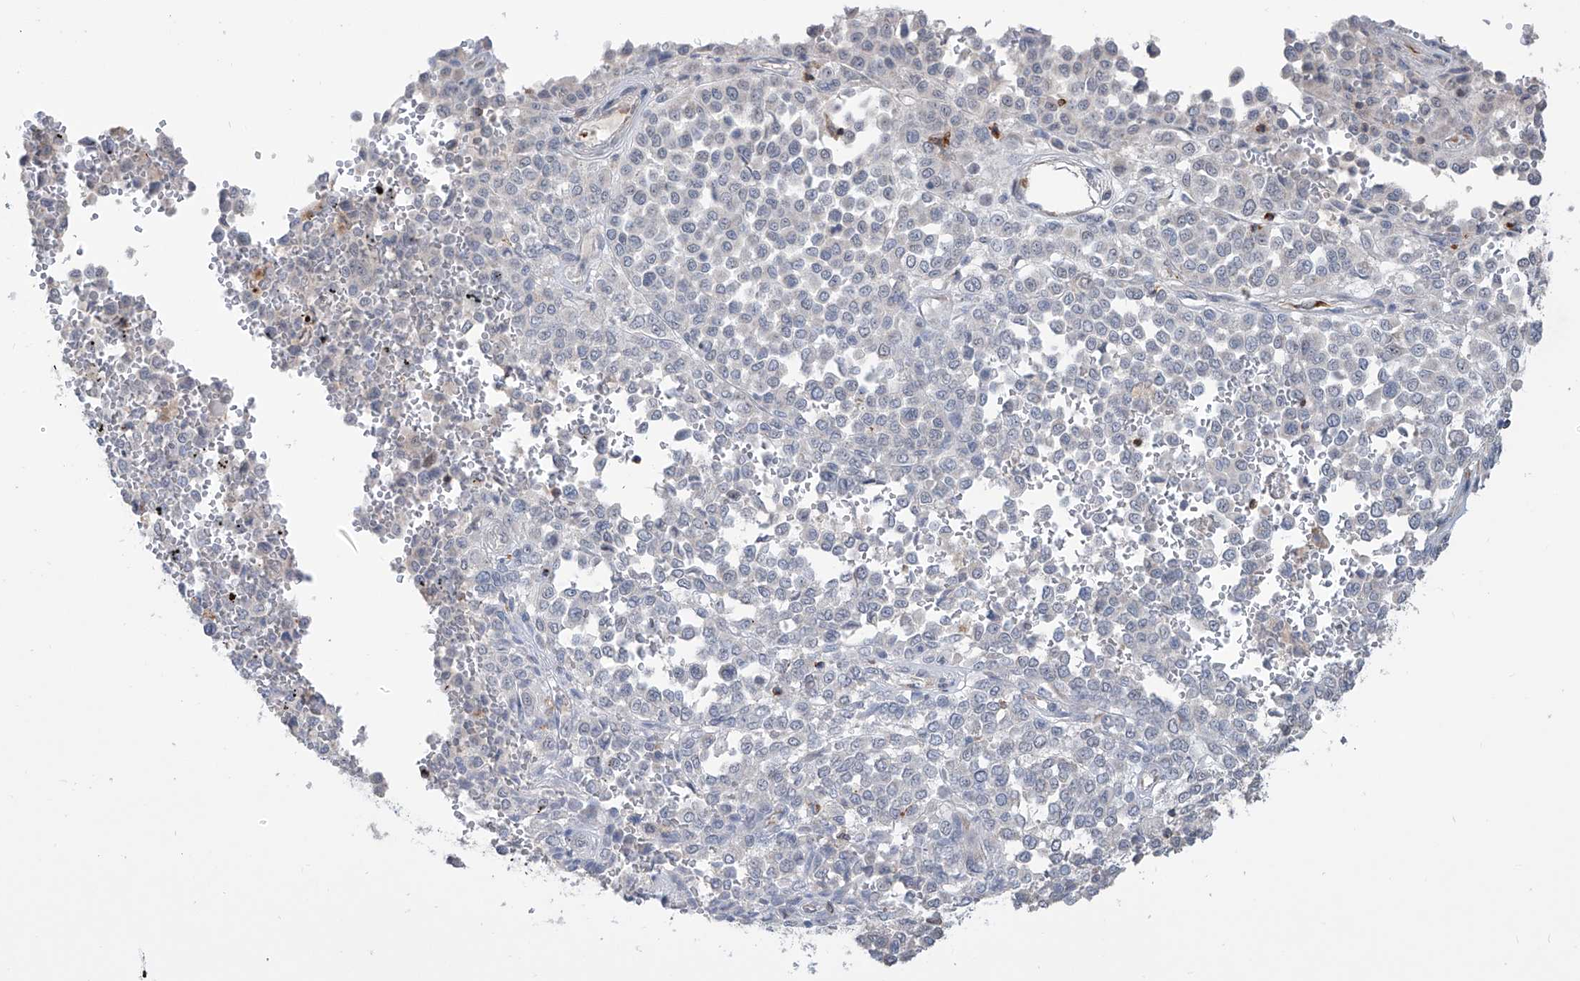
{"staining": {"intensity": "negative", "quantity": "none", "location": "none"}, "tissue": "melanoma", "cell_type": "Tumor cells", "image_type": "cancer", "snomed": [{"axis": "morphology", "description": "Malignant melanoma, Metastatic site"}, {"axis": "topography", "description": "Pancreas"}], "caption": "A high-resolution photomicrograph shows immunohistochemistry staining of malignant melanoma (metastatic site), which displays no significant staining in tumor cells.", "gene": "ZBTB48", "patient": {"sex": "female", "age": 30}}